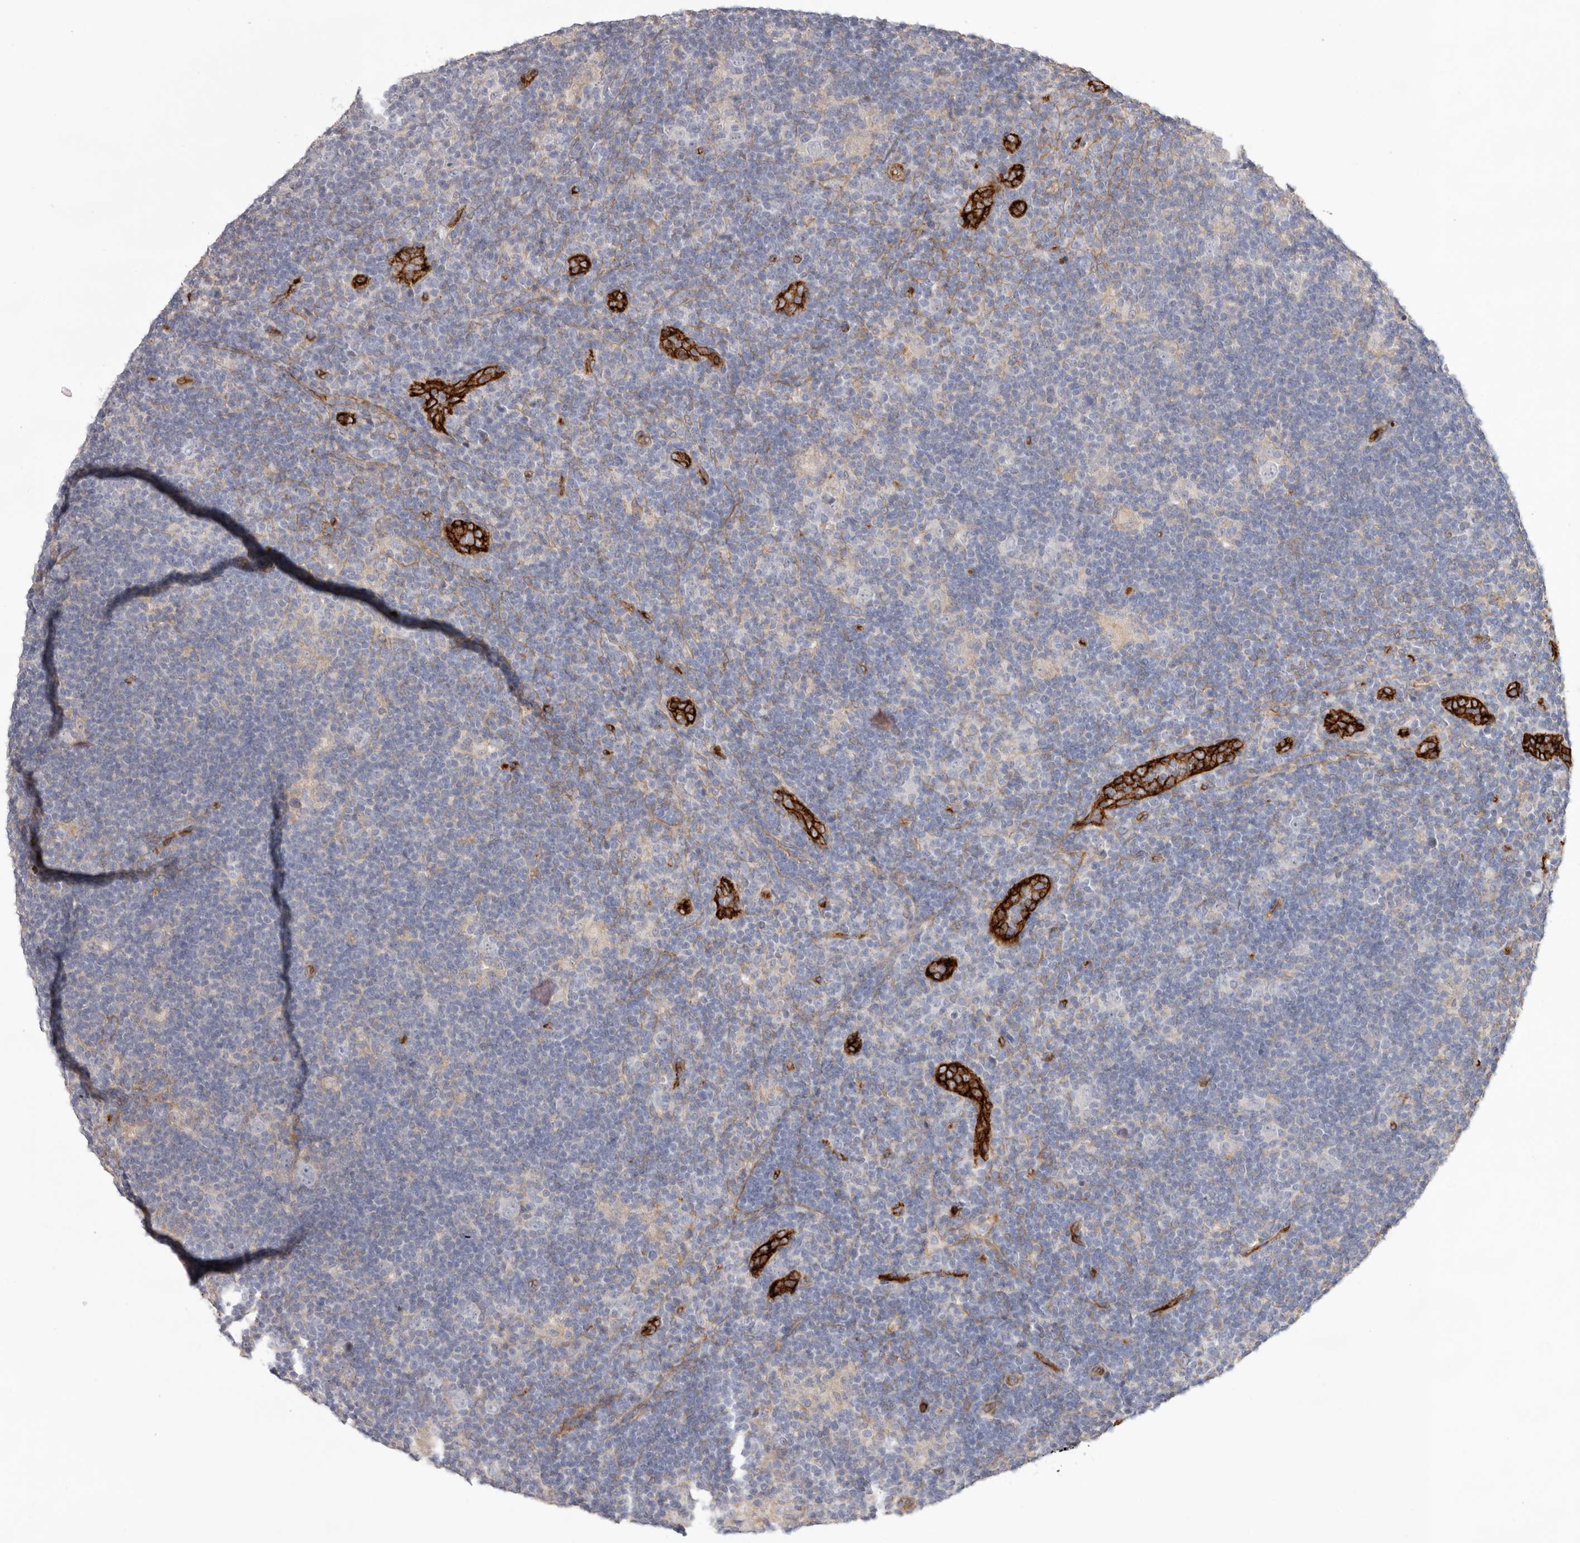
{"staining": {"intensity": "negative", "quantity": "none", "location": "none"}, "tissue": "lymphoma", "cell_type": "Tumor cells", "image_type": "cancer", "snomed": [{"axis": "morphology", "description": "Hodgkin's disease, NOS"}, {"axis": "topography", "description": "Lymph node"}], "caption": "DAB (3,3'-diaminobenzidine) immunohistochemical staining of lymphoma displays no significant expression in tumor cells.", "gene": "LRRC66", "patient": {"sex": "female", "age": 57}}